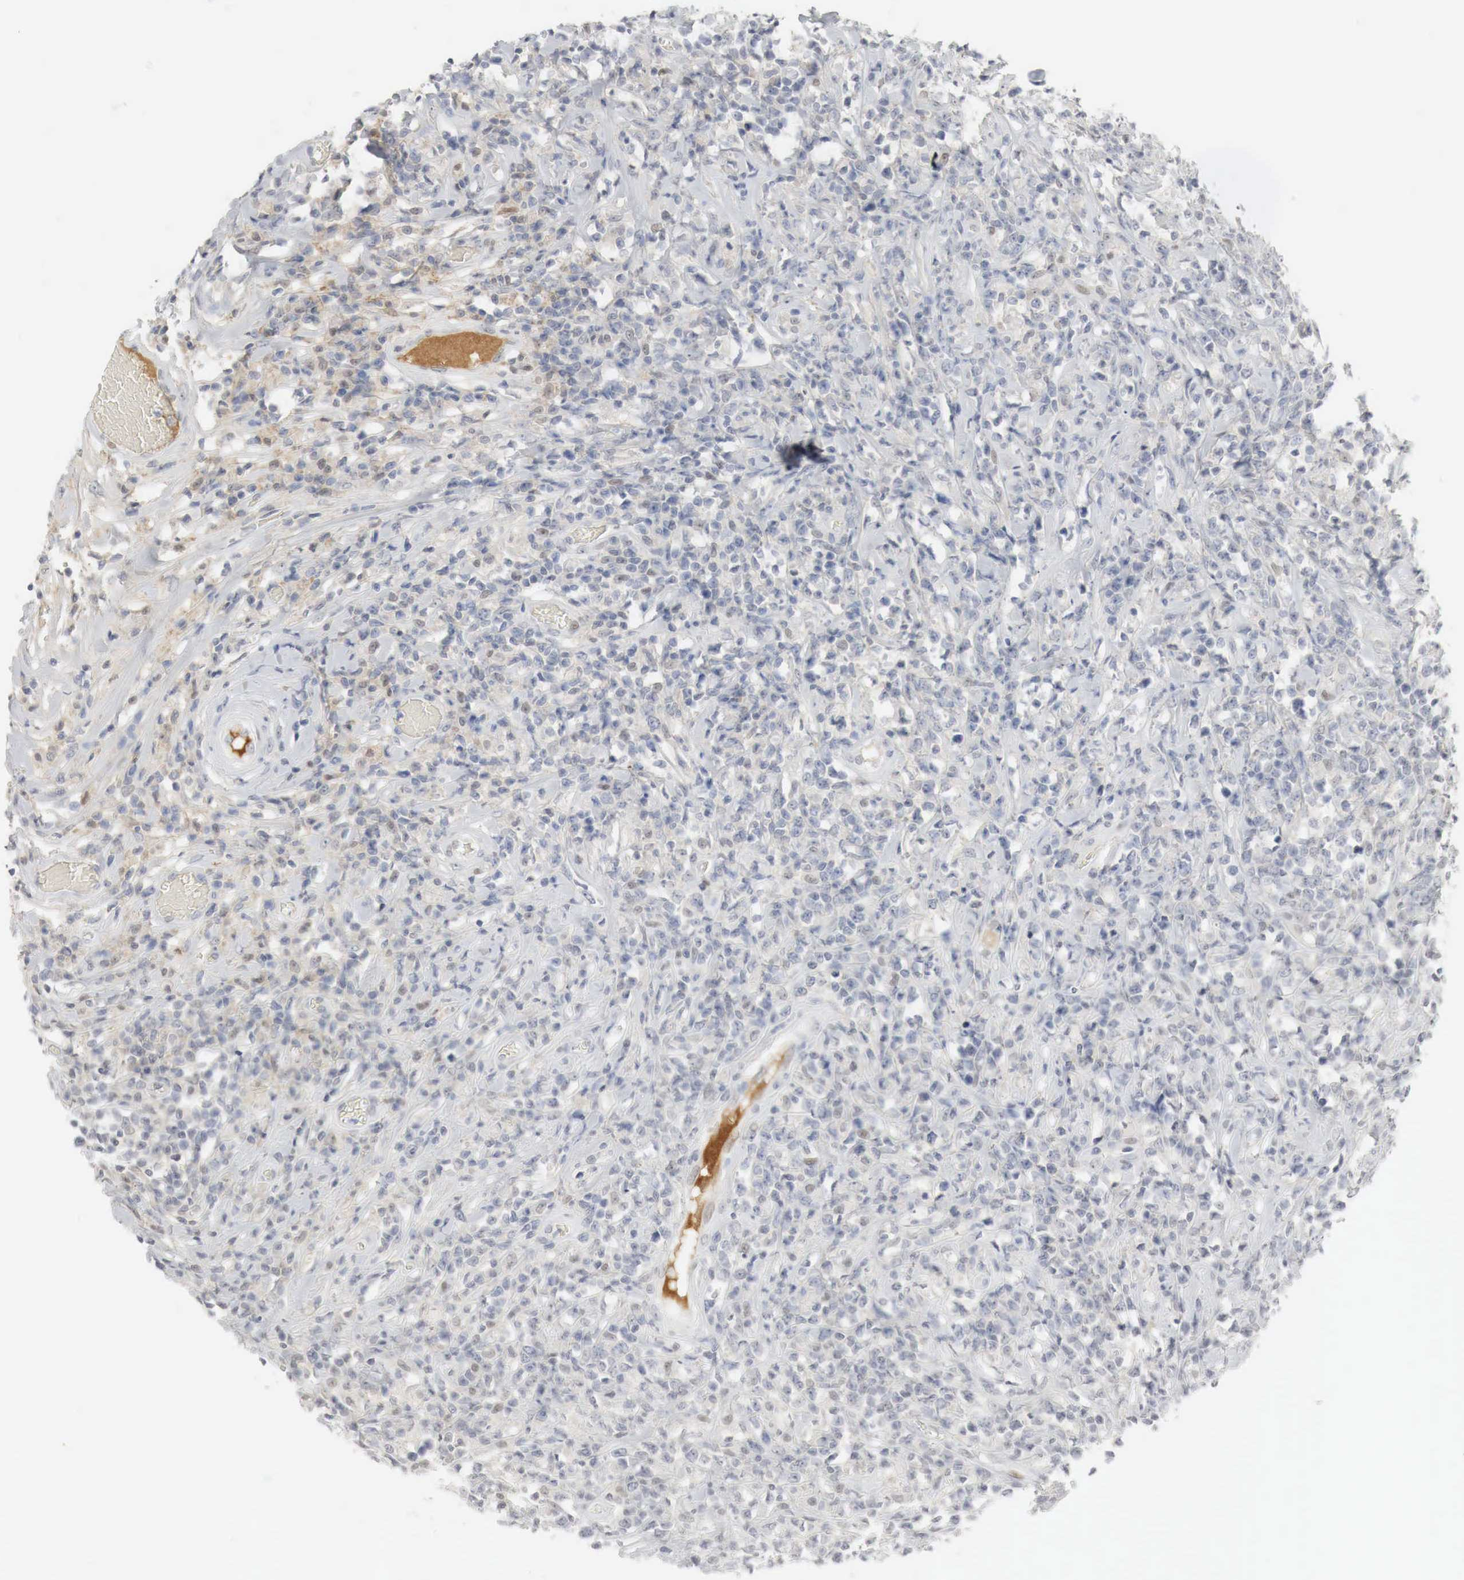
{"staining": {"intensity": "weak", "quantity": "<25%", "location": "cytoplasmic/membranous,nuclear"}, "tissue": "lymphoma", "cell_type": "Tumor cells", "image_type": "cancer", "snomed": [{"axis": "morphology", "description": "Malignant lymphoma, non-Hodgkin's type, High grade"}, {"axis": "topography", "description": "Colon"}], "caption": "Protein analysis of lymphoma exhibits no significant staining in tumor cells.", "gene": "MYC", "patient": {"sex": "male", "age": 82}}